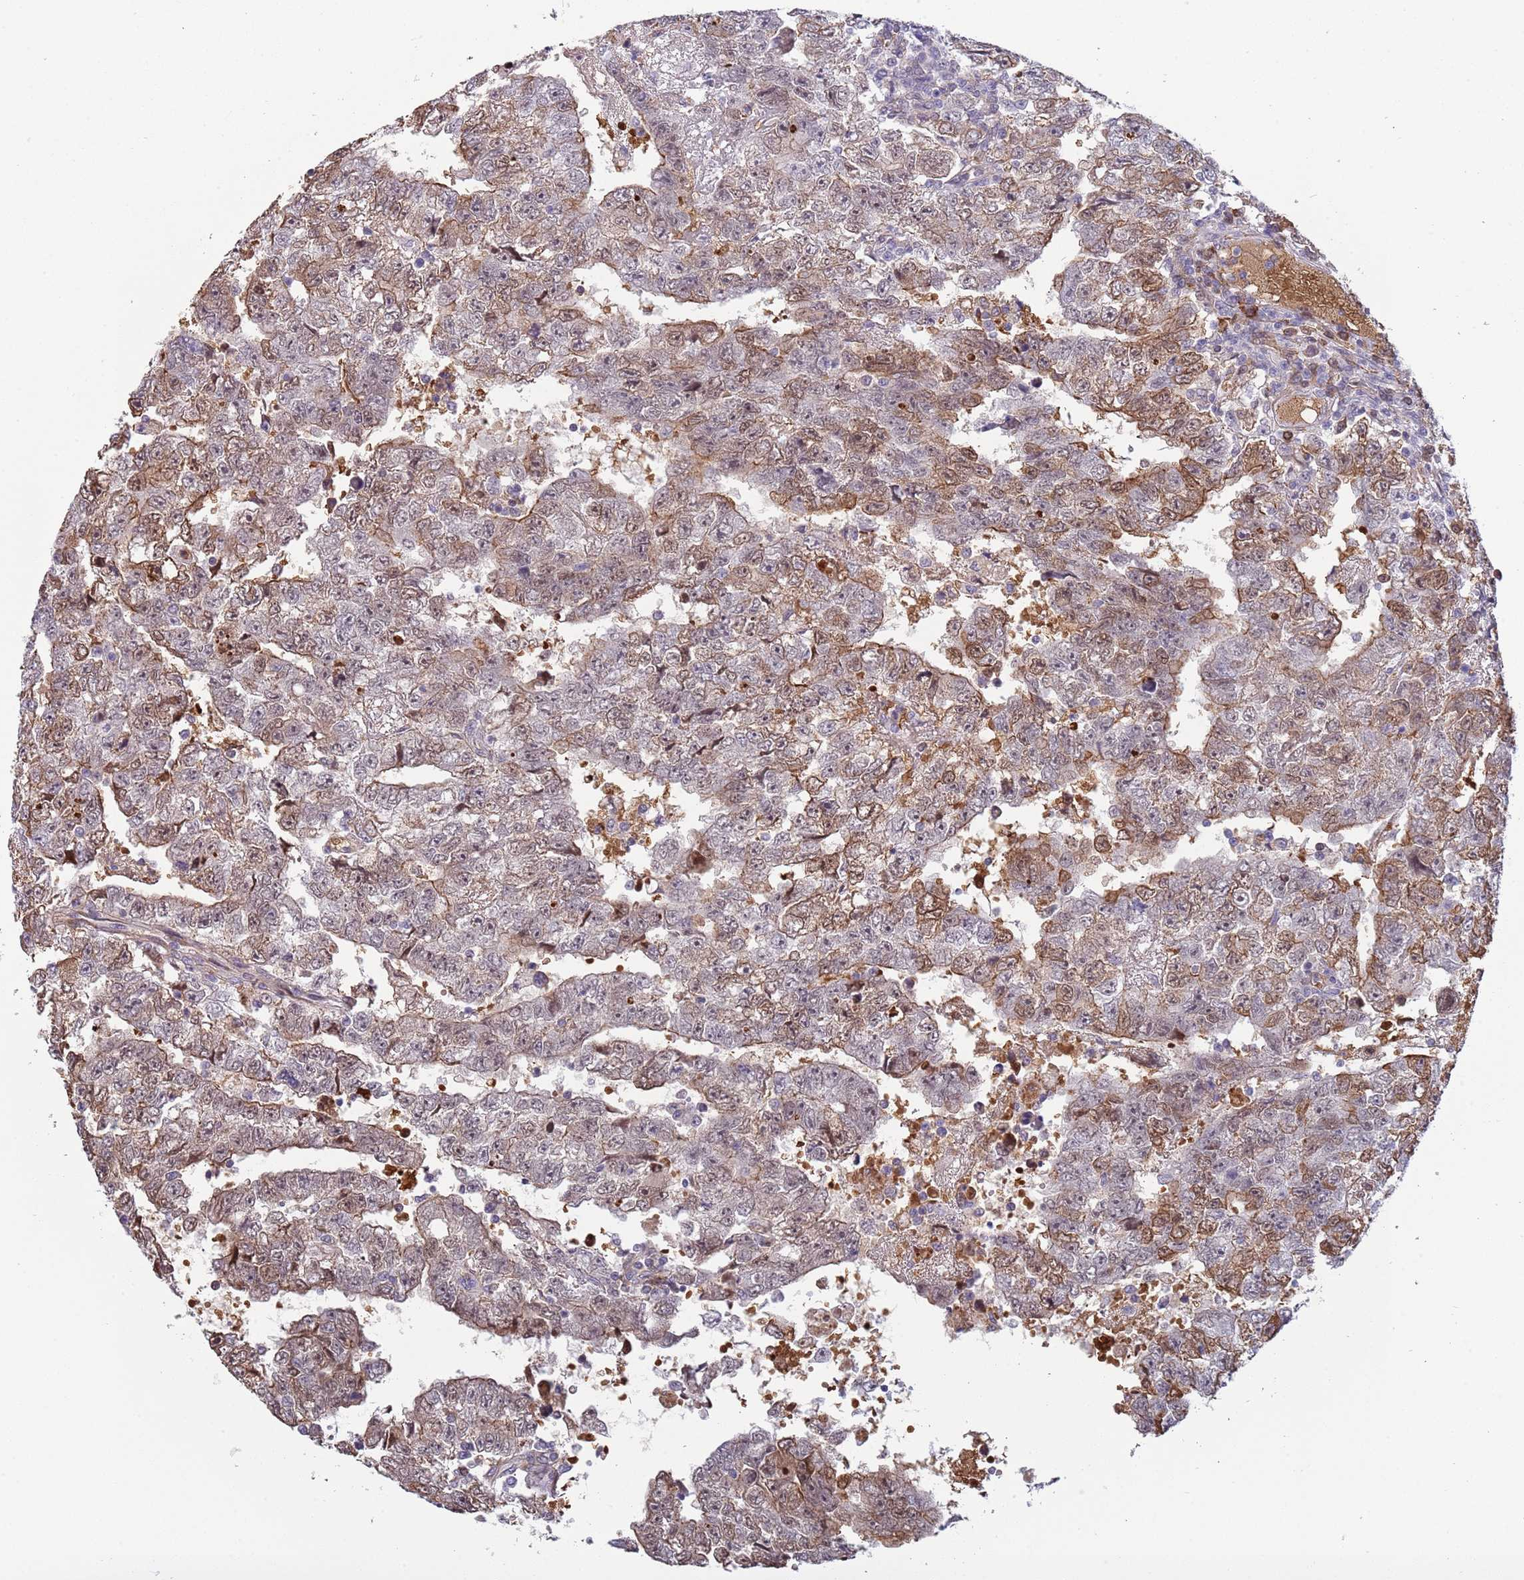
{"staining": {"intensity": "moderate", "quantity": "25%-75%", "location": "cytoplasmic/membranous,nuclear"}, "tissue": "testis cancer", "cell_type": "Tumor cells", "image_type": "cancer", "snomed": [{"axis": "morphology", "description": "Carcinoma, Embryonal, NOS"}, {"axis": "topography", "description": "Testis"}], "caption": "The histopathology image reveals a brown stain indicating the presence of a protein in the cytoplasmic/membranous and nuclear of tumor cells in testis embryonal carcinoma. (DAB (3,3'-diaminobenzidine) = brown stain, brightfield microscopy at high magnification).", "gene": "LYPD6B", "patient": {"sex": "male", "age": 25}}